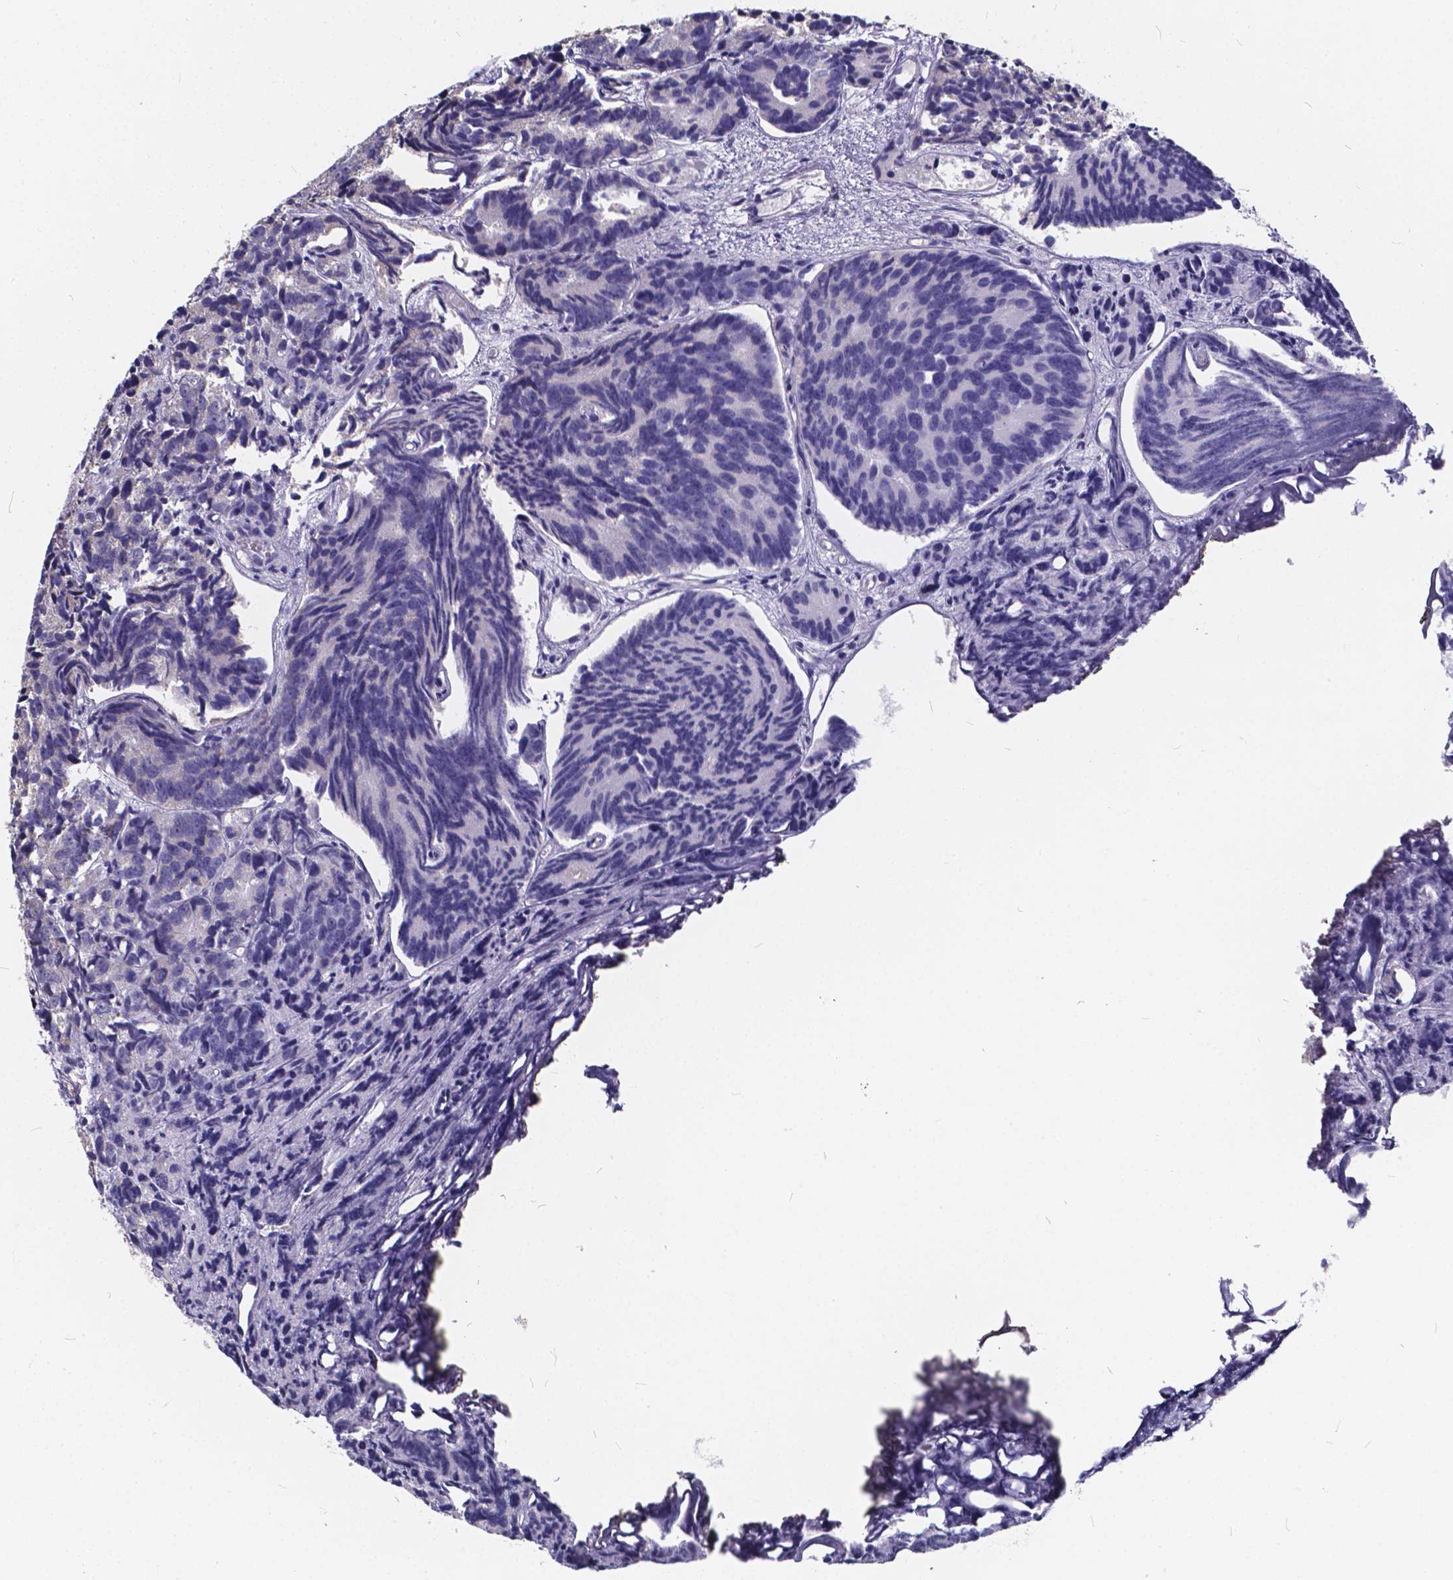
{"staining": {"intensity": "negative", "quantity": "none", "location": "none"}, "tissue": "prostate cancer", "cell_type": "Tumor cells", "image_type": "cancer", "snomed": [{"axis": "morphology", "description": "Adenocarcinoma, High grade"}, {"axis": "topography", "description": "Prostate"}], "caption": "DAB immunohistochemical staining of human high-grade adenocarcinoma (prostate) displays no significant expression in tumor cells.", "gene": "SPEF2", "patient": {"sex": "male", "age": 77}}